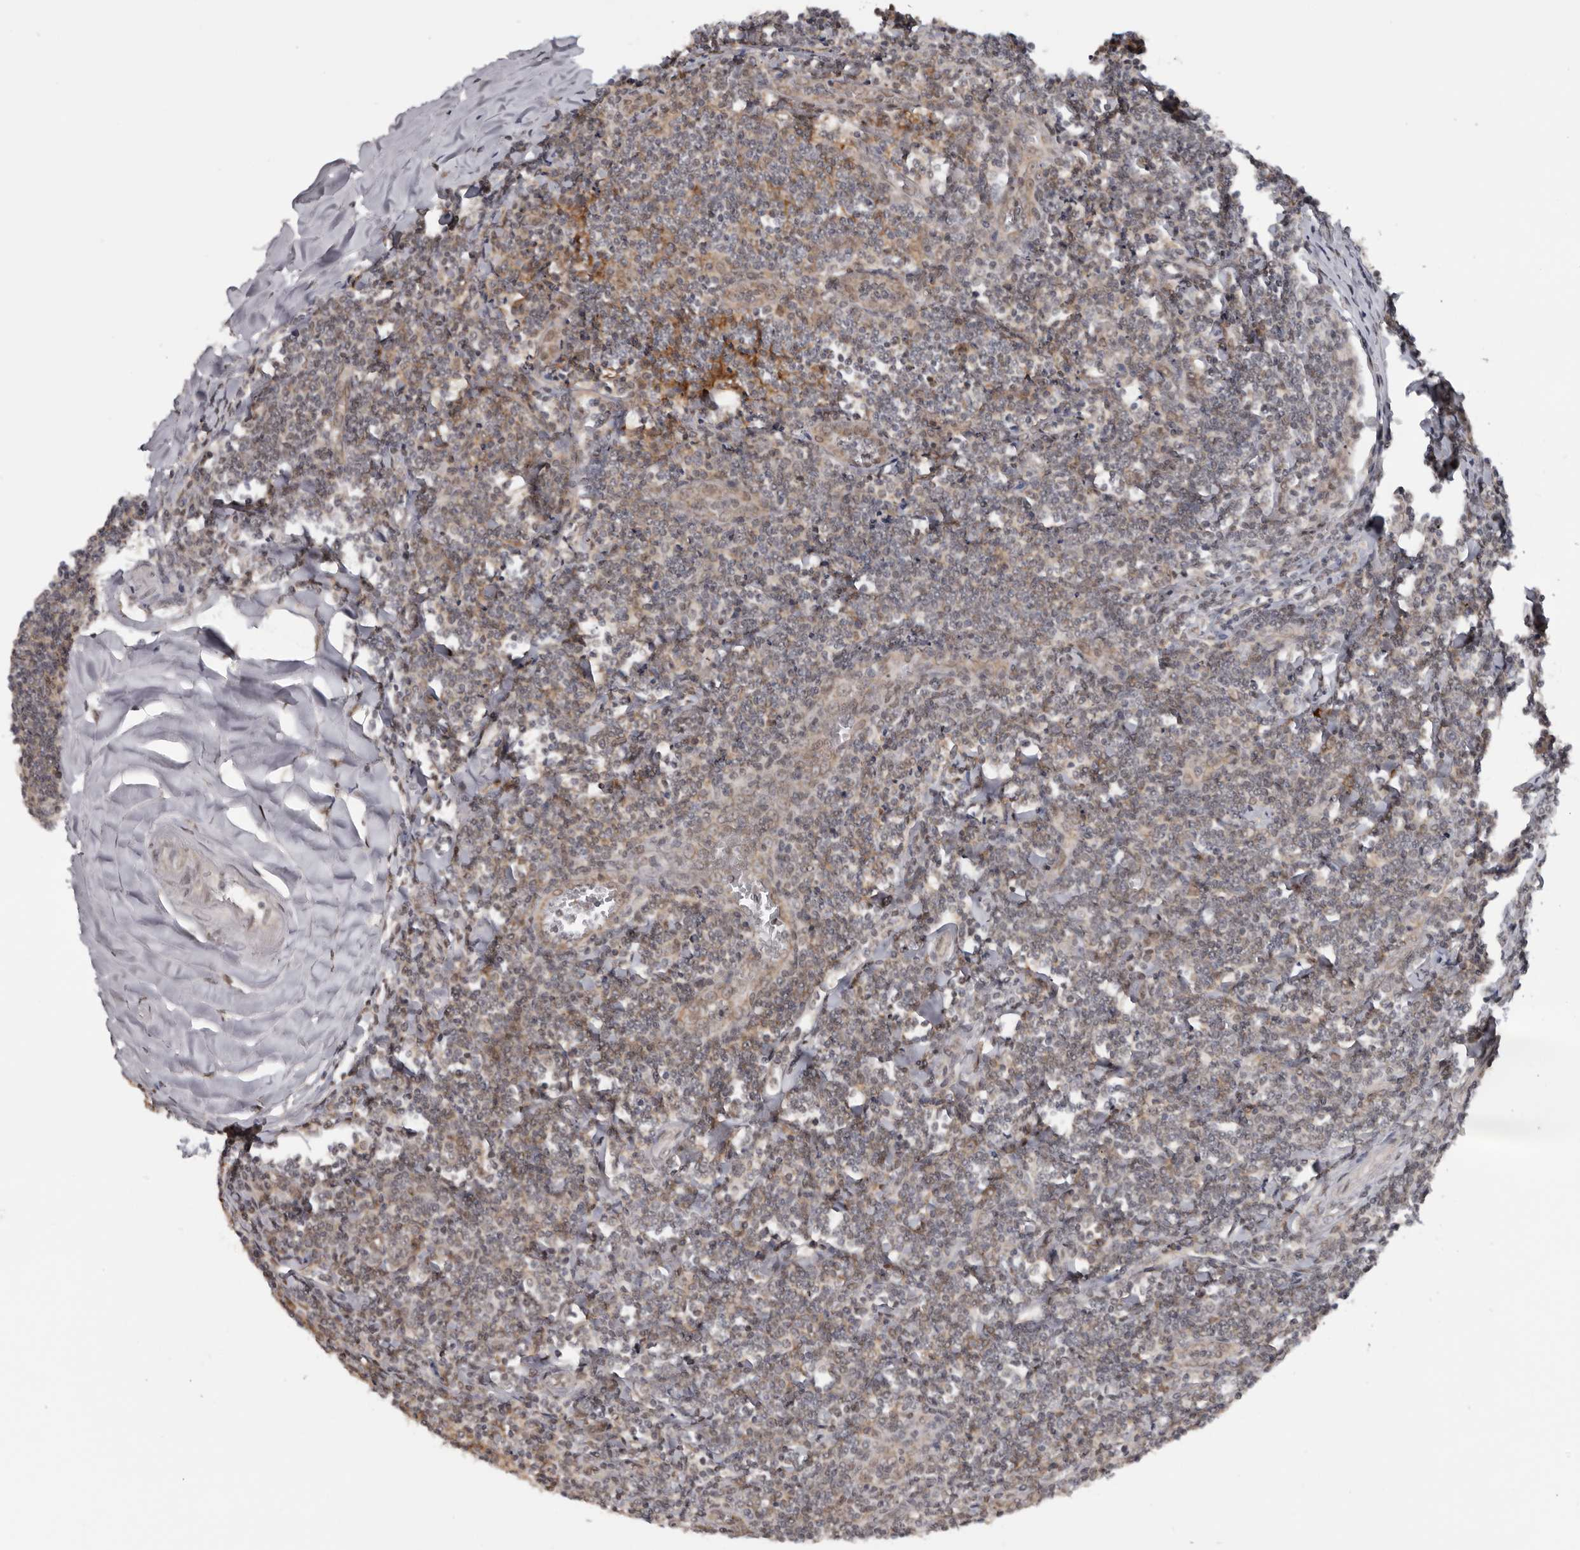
{"staining": {"intensity": "weak", "quantity": "<25%", "location": "cytoplasmic/membranous"}, "tissue": "tonsil", "cell_type": "Germinal center cells", "image_type": "normal", "snomed": [{"axis": "morphology", "description": "Normal tissue, NOS"}, {"axis": "topography", "description": "Tonsil"}], "caption": "Germinal center cells show no significant staining in normal tonsil. Brightfield microscopy of immunohistochemistry (IHC) stained with DAB (3,3'-diaminobenzidine) (brown) and hematoxylin (blue), captured at high magnification.", "gene": "MOGAT2", "patient": {"sex": "male", "age": 27}}